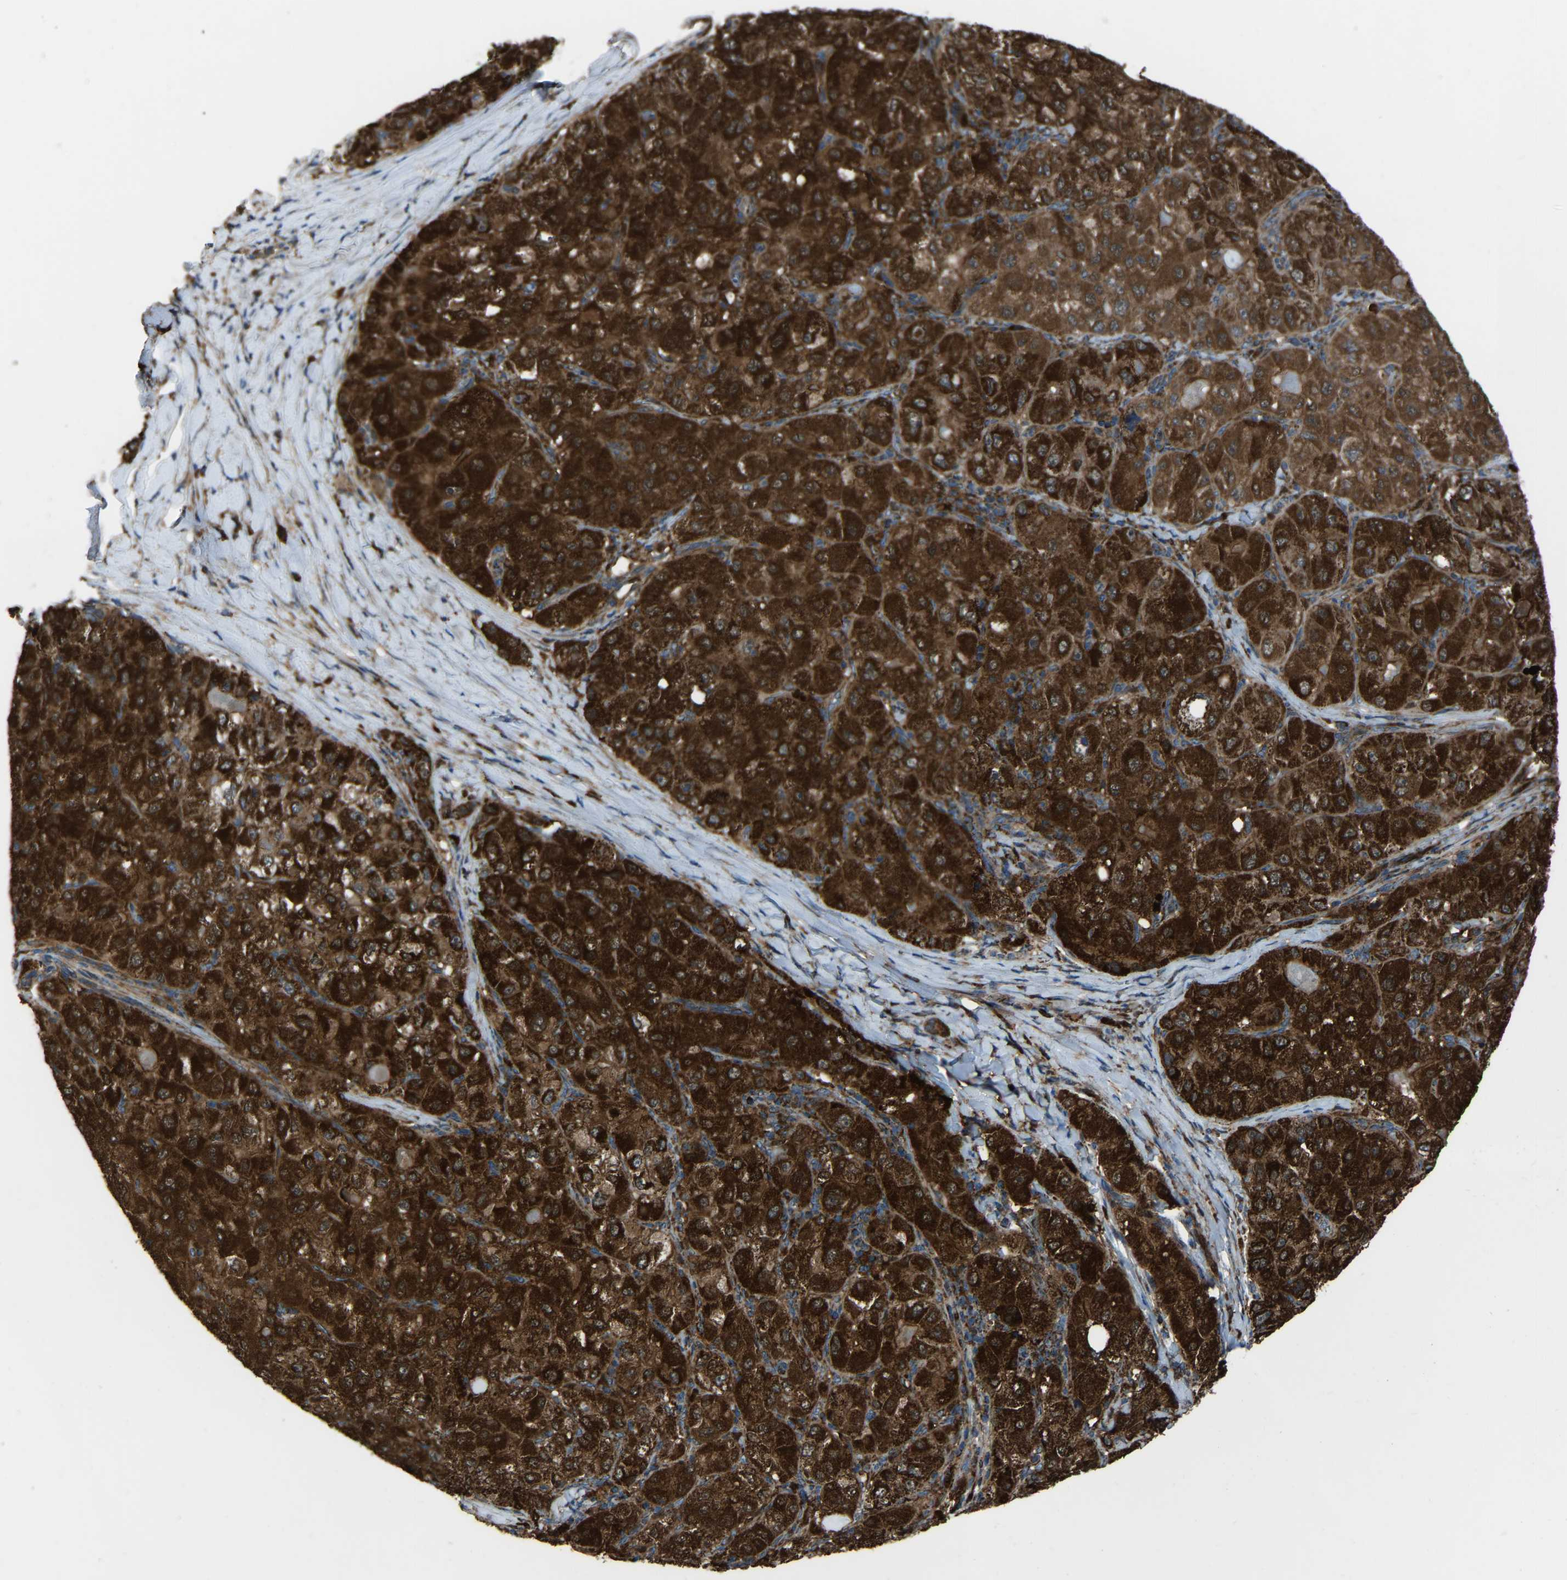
{"staining": {"intensity": "strong", "quantity": ">75%", "location": "cytoplasmic/membranous"}, "tissue": "liver cancer", "cell_type": "Tumor cells", "image_type": "cancer", "snomed": [{"axis": "morphology", "description": "Carcinoma, Hepatocellular, NOS"}, {"axis": "topography", "description": "Liver"}], "caption": "Immunohistochemistry of human liver cancer reveals high levels of strong cytoplasmic/membranous staining in about >75% of tumor cells.", "gene": "AKR1A1", "patient": {"sex": "male", "age": 80}}